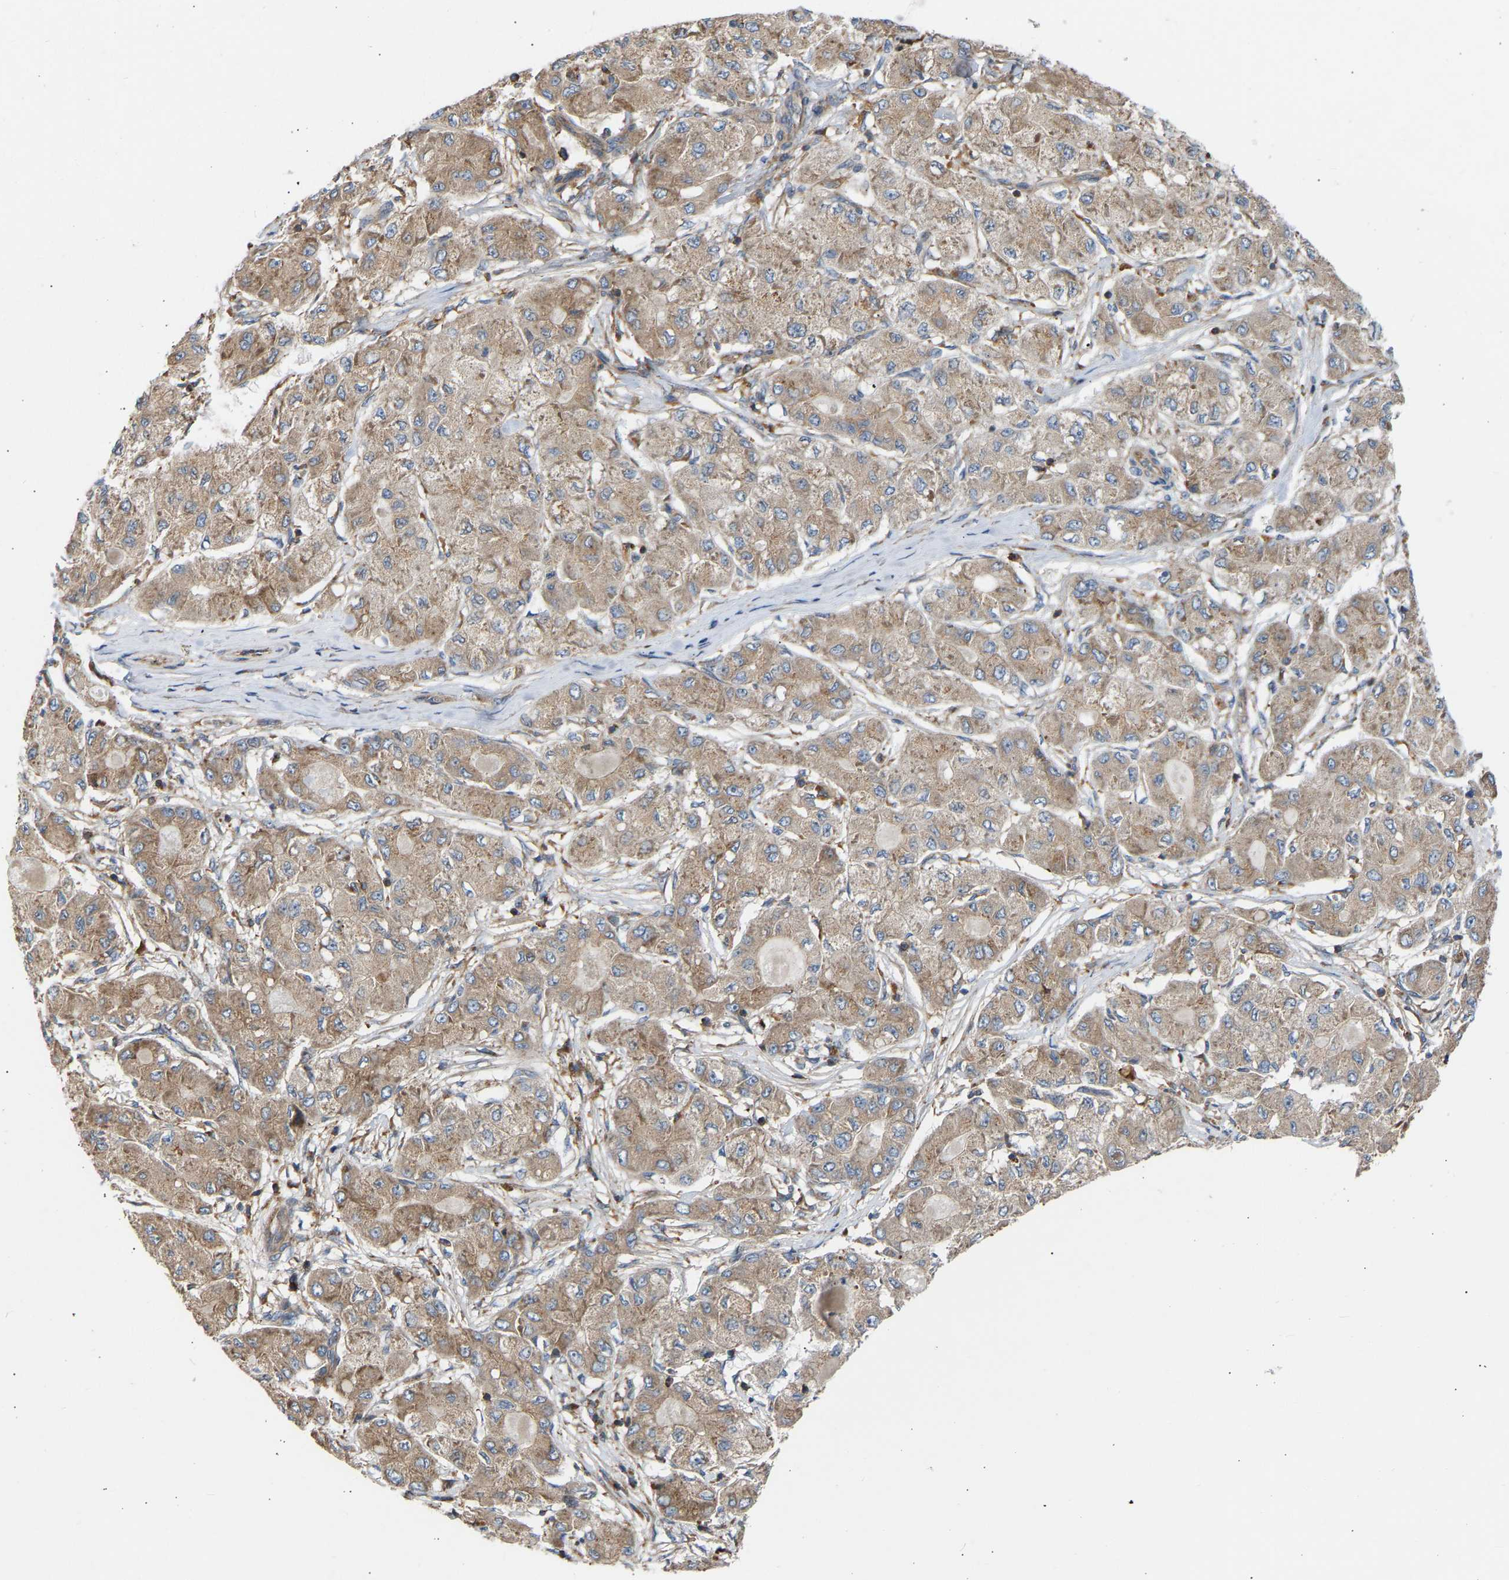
{"staining": {"intensity": "moderate", "quantity": ">75%", "location": "cytoplasmic/membranous"}, "tissue": "liver cancer", "cell_type": "Tumor cells", "image_type": "cancer", "snomed": [{"axis": "morphology", "description": "Carcinoma, Hepatocellular, NOS"}, {"axis": "topography", "description": "Liver"}], "caption": "Immunohistochemical staining of liver cancer (hepatocellular carcinoma) demonstrates moderate cytoplasmic/membranous protein staining in approximately >75% of tumor cells.", "gene": "GCN1", "patient": {"sex": "male", "age": 80}}